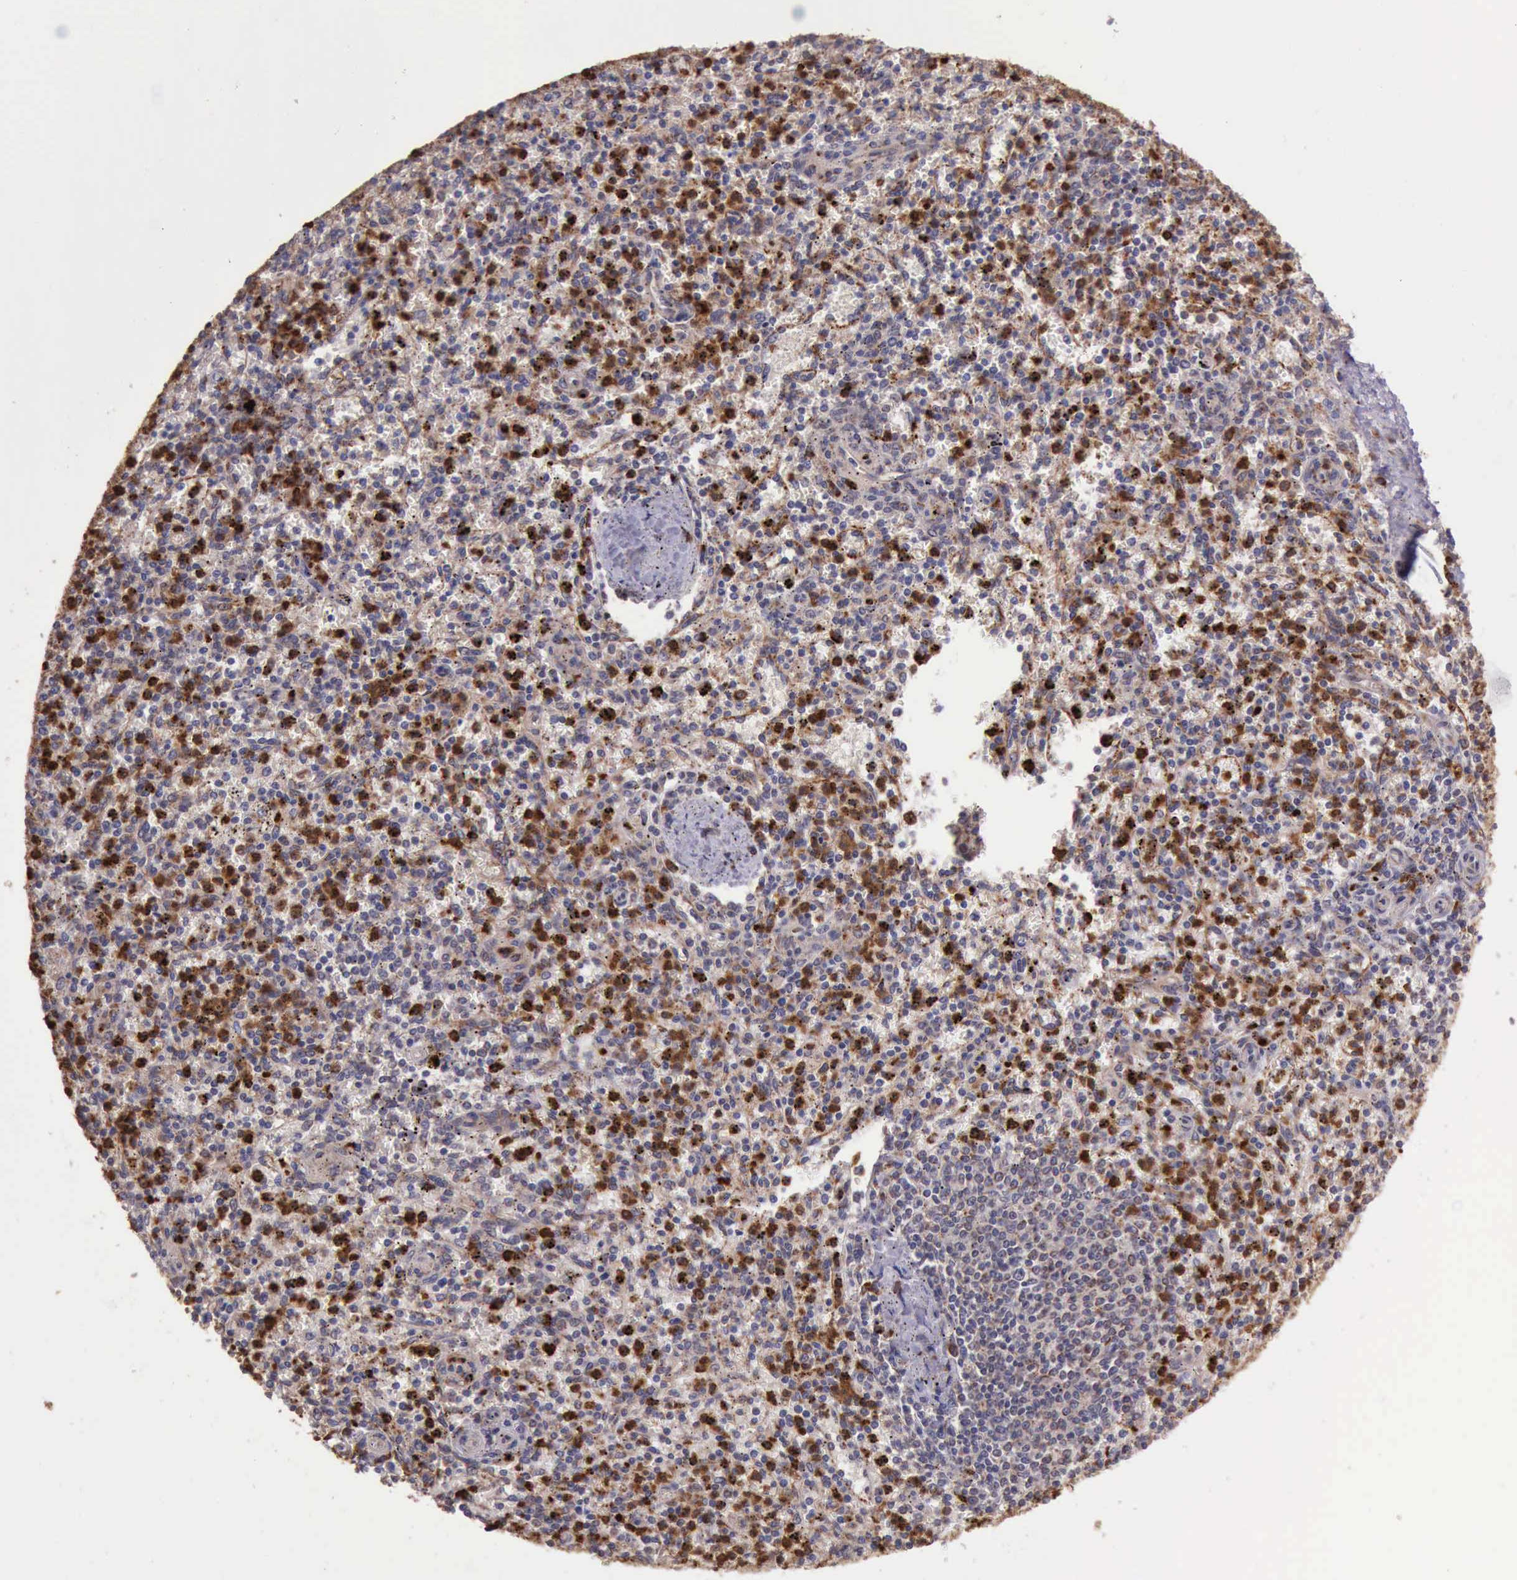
{"staining": {"intensity": "strong", "quantity": "25%-75%", "location": "cytoplasmic/membranous"}, "tissue": "spleen", "cell_type": "Cells in red pulp", "image_type": "normal", "snomed": [{"axis": "morphology", "description": "Normal tissue, NOS"}, {"axis": "topography", "description": "Spleen"}], "caption": "DAB immunohistochemical staining of normal spleen shows strong cytoplasmic/membranous protein staining in about 25%-75% of cells in red pulp.", "gene": "ARMCX3", "patient": {"sex": "male", "age": 72}}